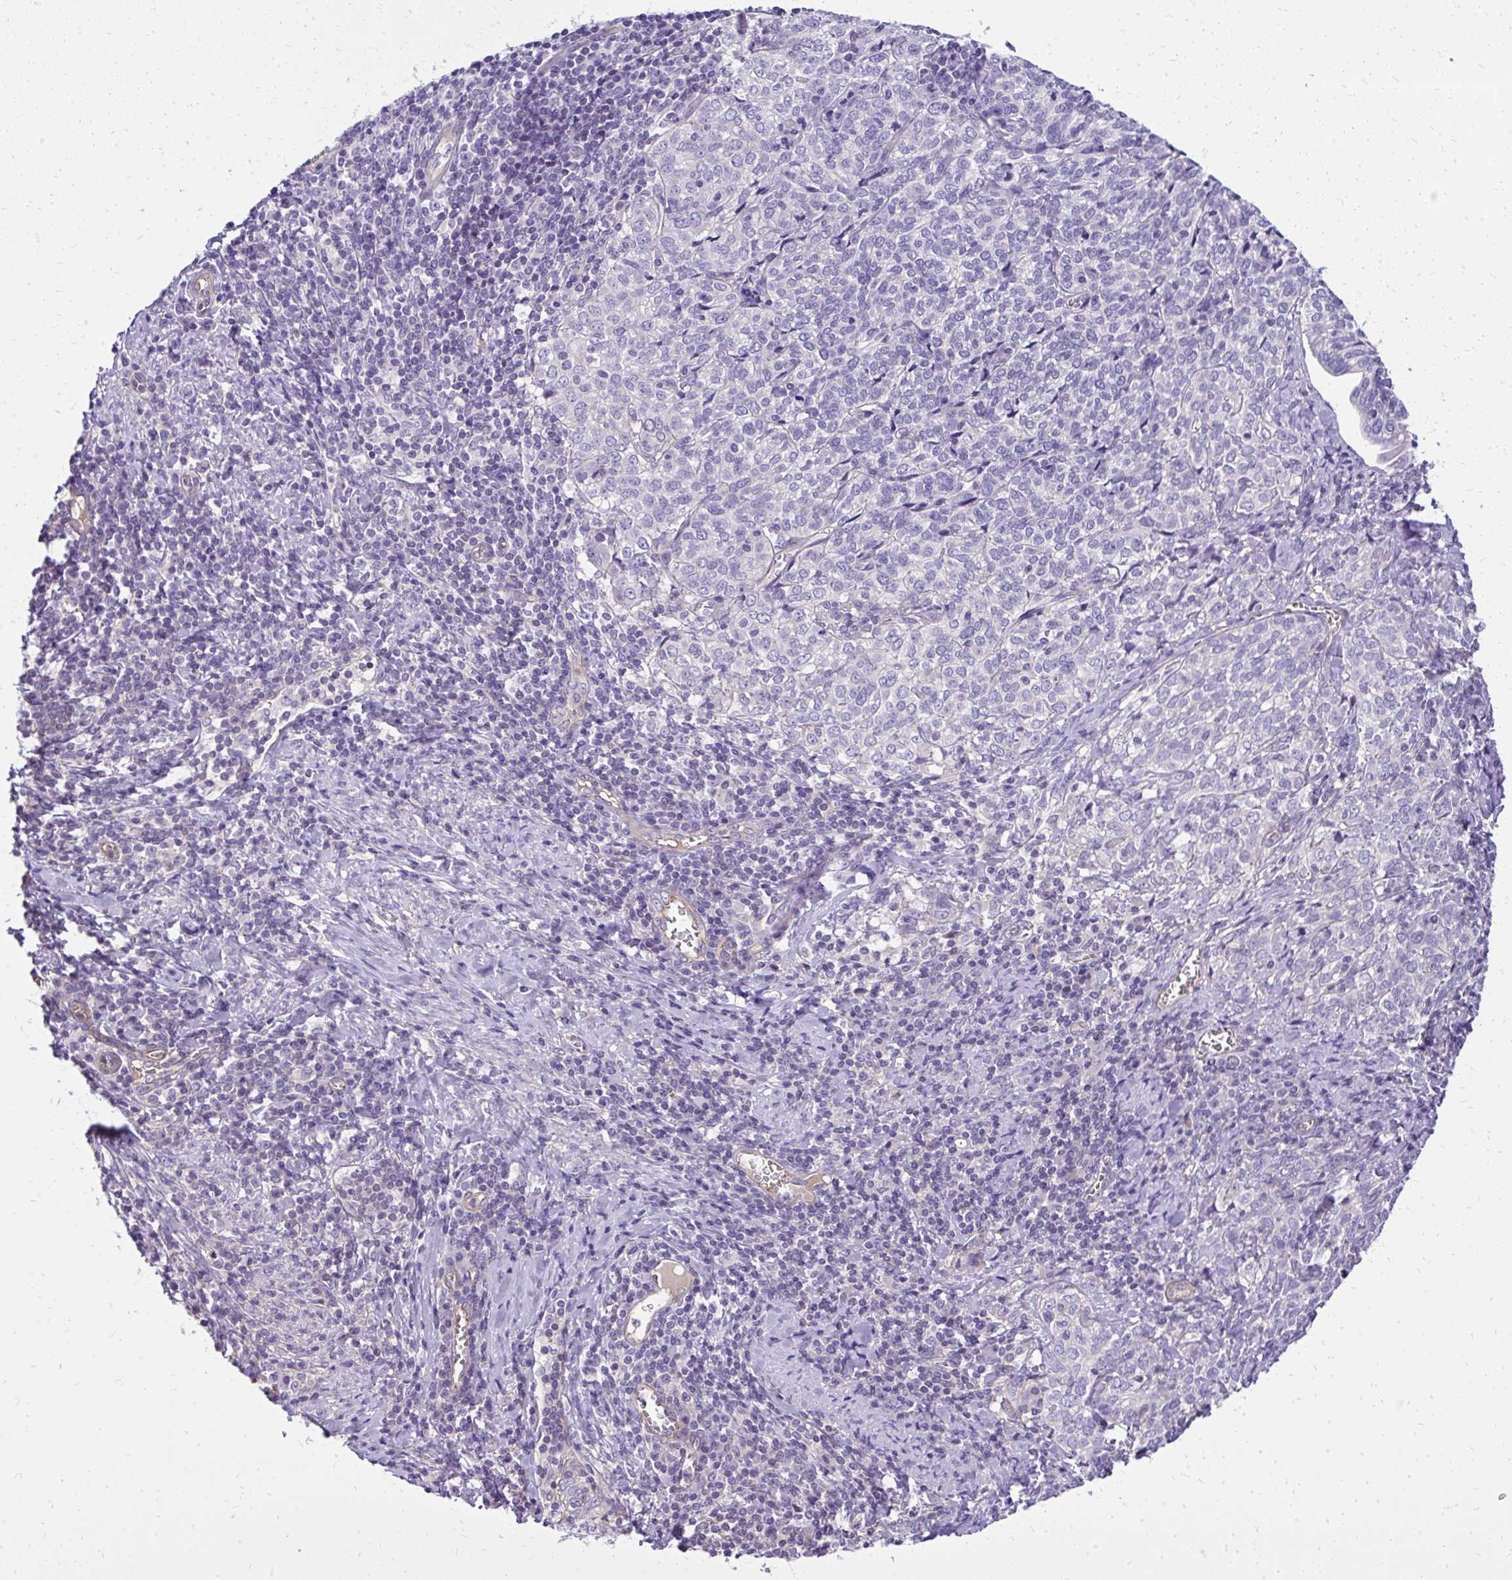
{"staining": {"intensity": "negative", "quantity": "none", "location": "none"}, "tissue": "cervical cancer", "cell_type": "Tumor cells", "image_type": "cancer", "snomed": [{"axis": "morphology", "description": "Normal tissue, NOS"}, {"axis": "morphology", "description": "Squamous cell carcinoma, NOS"}, {"axis": "topography", "description": "Vagina"}, {"axis": "topography", "description": "Cervix"}], "caption": "Immunohistochemistry photomicrograph of neoplastic tissue: squamous cell carcinoma (cervical) stained with DAB (3,3'-diaminobenzidine) displays no significant protein positivity in tumor cells.", "gene": "RUNDC3B", "patient": {"sex": "female", "age": 45}}